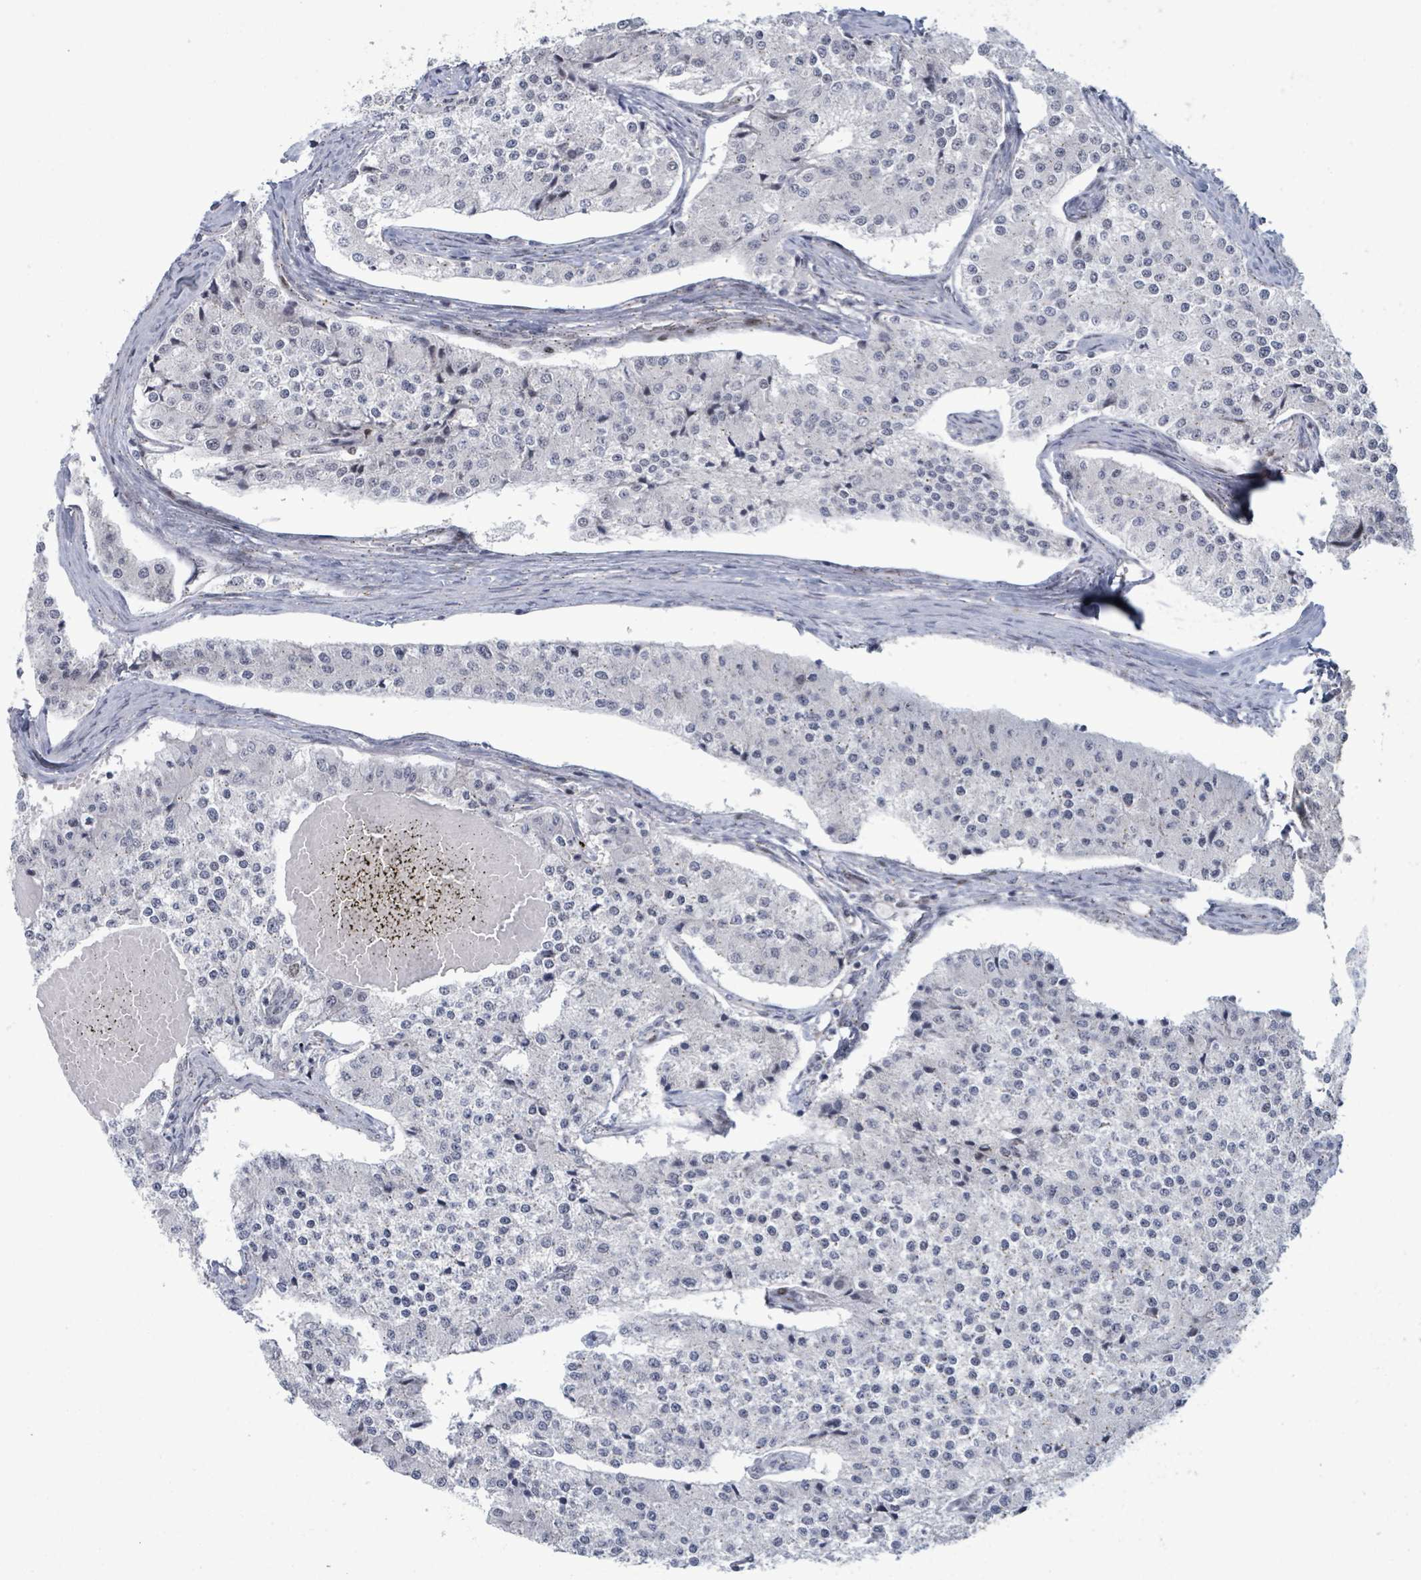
{"staining": {"intensity": "negative", "quantity": "none", "location": "none"}, "tissue": "carcinoid", "cell_type": "Tumor cells", "image_type": "cancer", "snomed": [{"axis": "morphology", "description": "Carcinoid, malignant, NOS"}, {"axis": "topography", "description": "Colon"}], "caption": "A photomicrograph of human carcinoid is negative for staining in tumor cells. (IHC, brightfield microscopy, high magnification).", "gene": "TUSC1", "patient": {"sex": "female", "age": 52}}